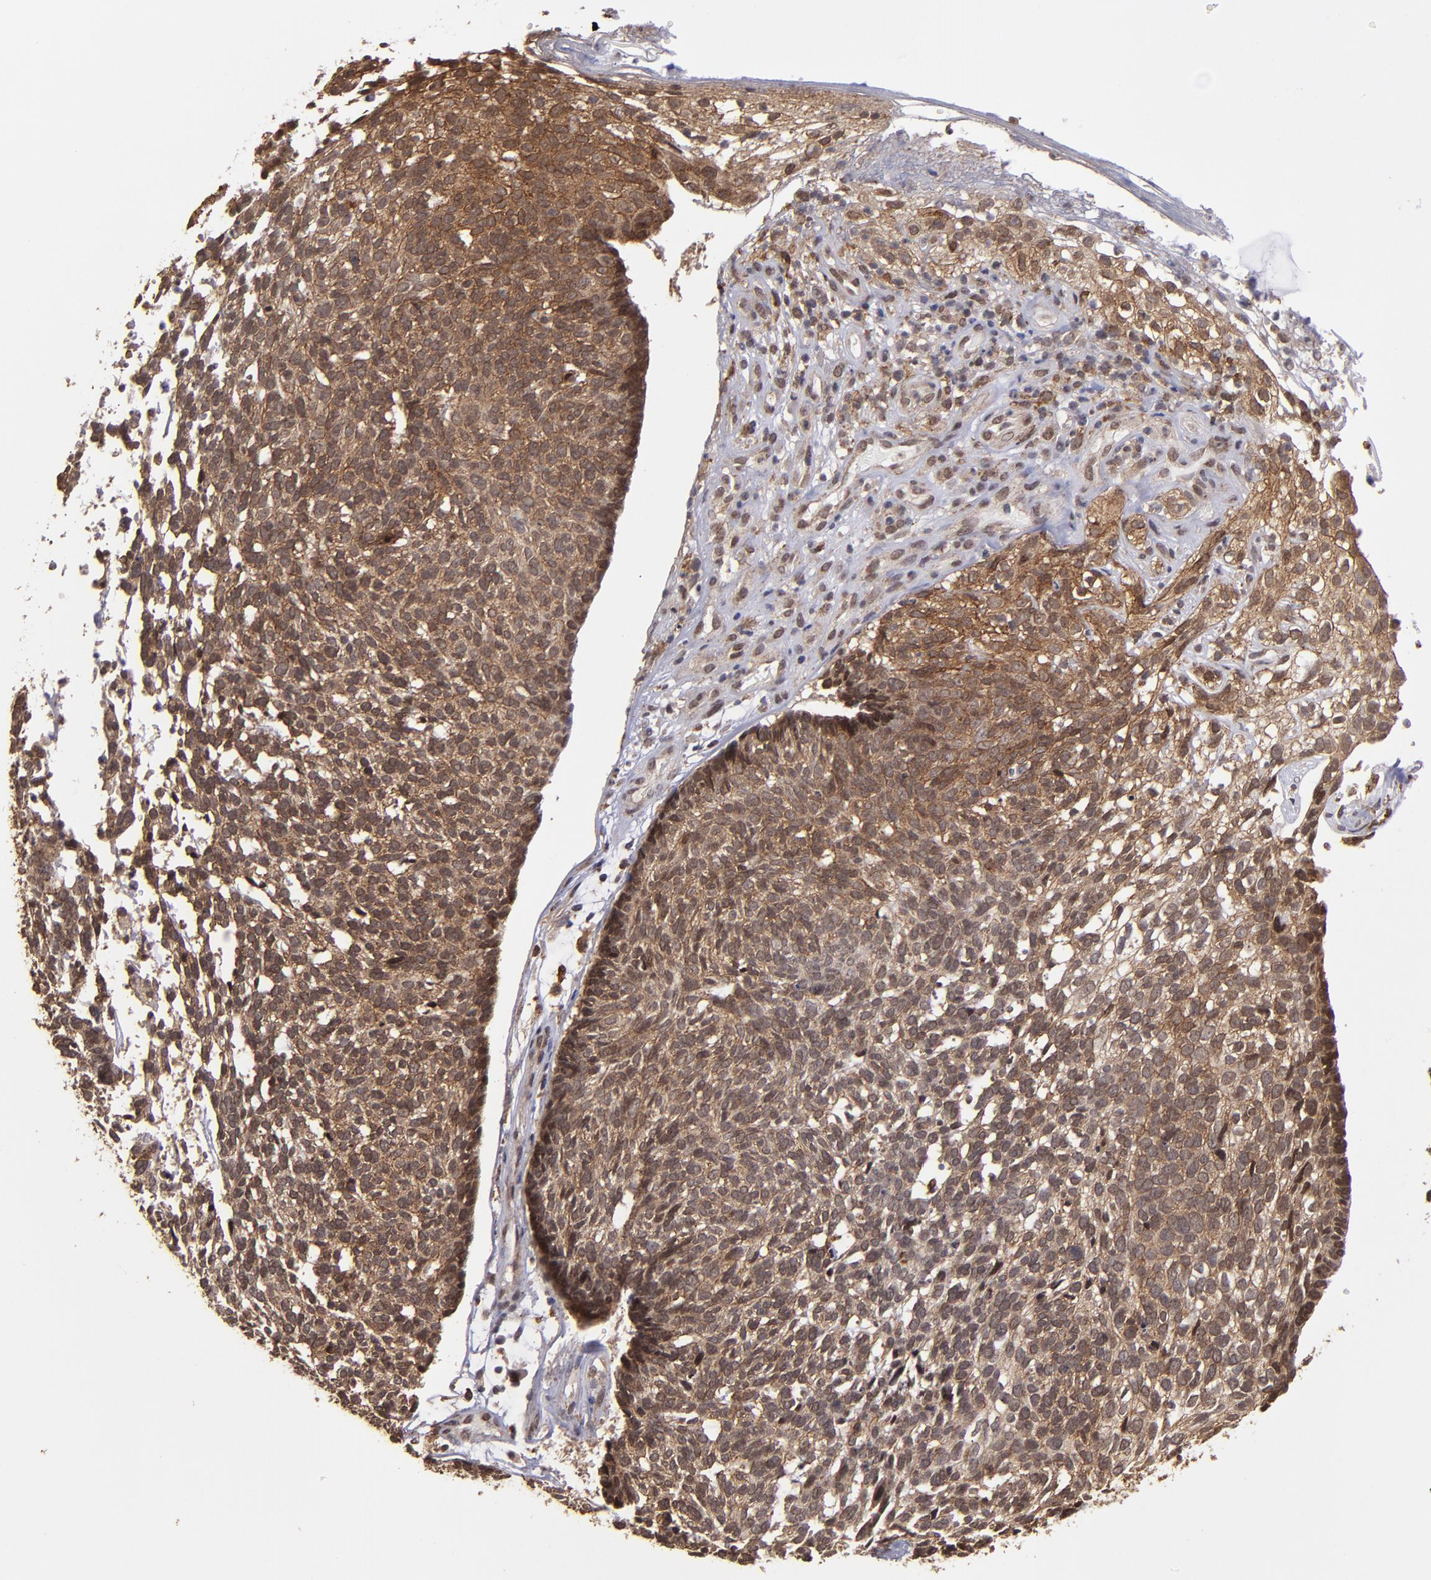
{"staining": {"intensity": "moderate", "quantity": "25%-75%", "location": "cytoplasmic/membranous"}, "tissue": "skin cancer", "cell_type": "Tumor cells", "image_type": "cancer", "snomed": [{"axis": "morphology", "description": "Basal cell carcinoma"}, {"axis": "topography", "description": "Skin"}], "caption": "Immunohistochemistry (IHC) (DAB (3,3'-diaminobenzidine)) staining of human skin basal cell carcinoma shows moderate cytoplasmic/membranous protein positivity in about 25%-75% of tumor cells. The staining was performed using DAB, with brown indicating positive protein expression. Nuclei are stained blue with hematoxylin.", "gene": "SIPA1L1", "patient": {"sex": "male", "age": 72}}